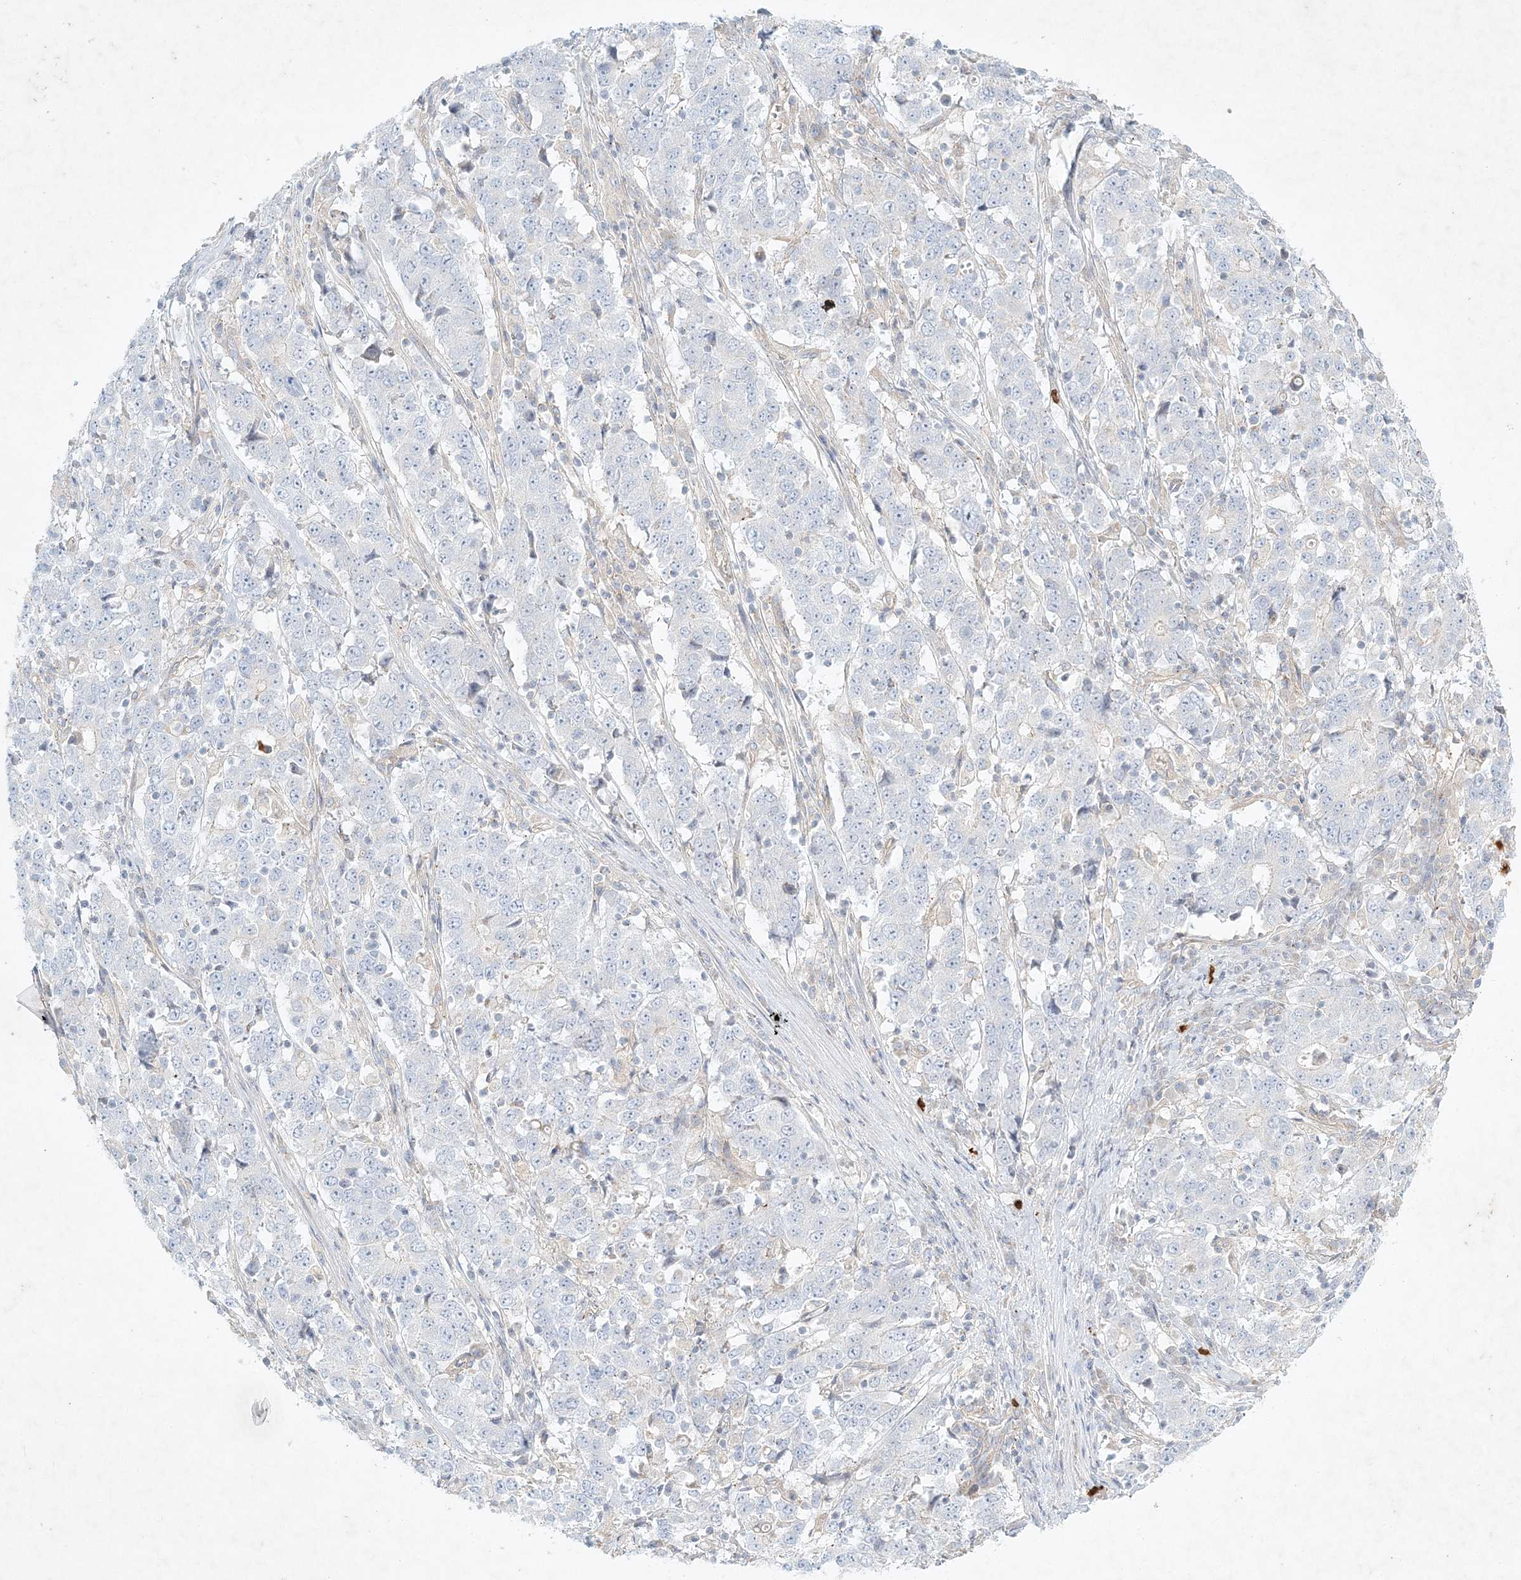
{"staining": {"intensity": "negative", "quantity": "none", "location": "none"}, "tissue": "stomach cancer", "cell_type": "Tumor cells", "image_type": "cancer", "snomed": [{"axis": "morphology", "description": "Adenocarcinoma, NOS"}, {"axis": "topography", "description": "Stomach"}], "caption": "High power microscopy photomicrograph of an immunohistochemistry (IHC) micrograph of stomach adenocarcinoma, revealing no significant staining in tumor cells. (Stains: DAB IHC with hematoxylin counter stain, Microscopy: brightfield microscopy at high magnification).", "gene": "STK11IP", "patient": {"sex": "male", "age": 59}}